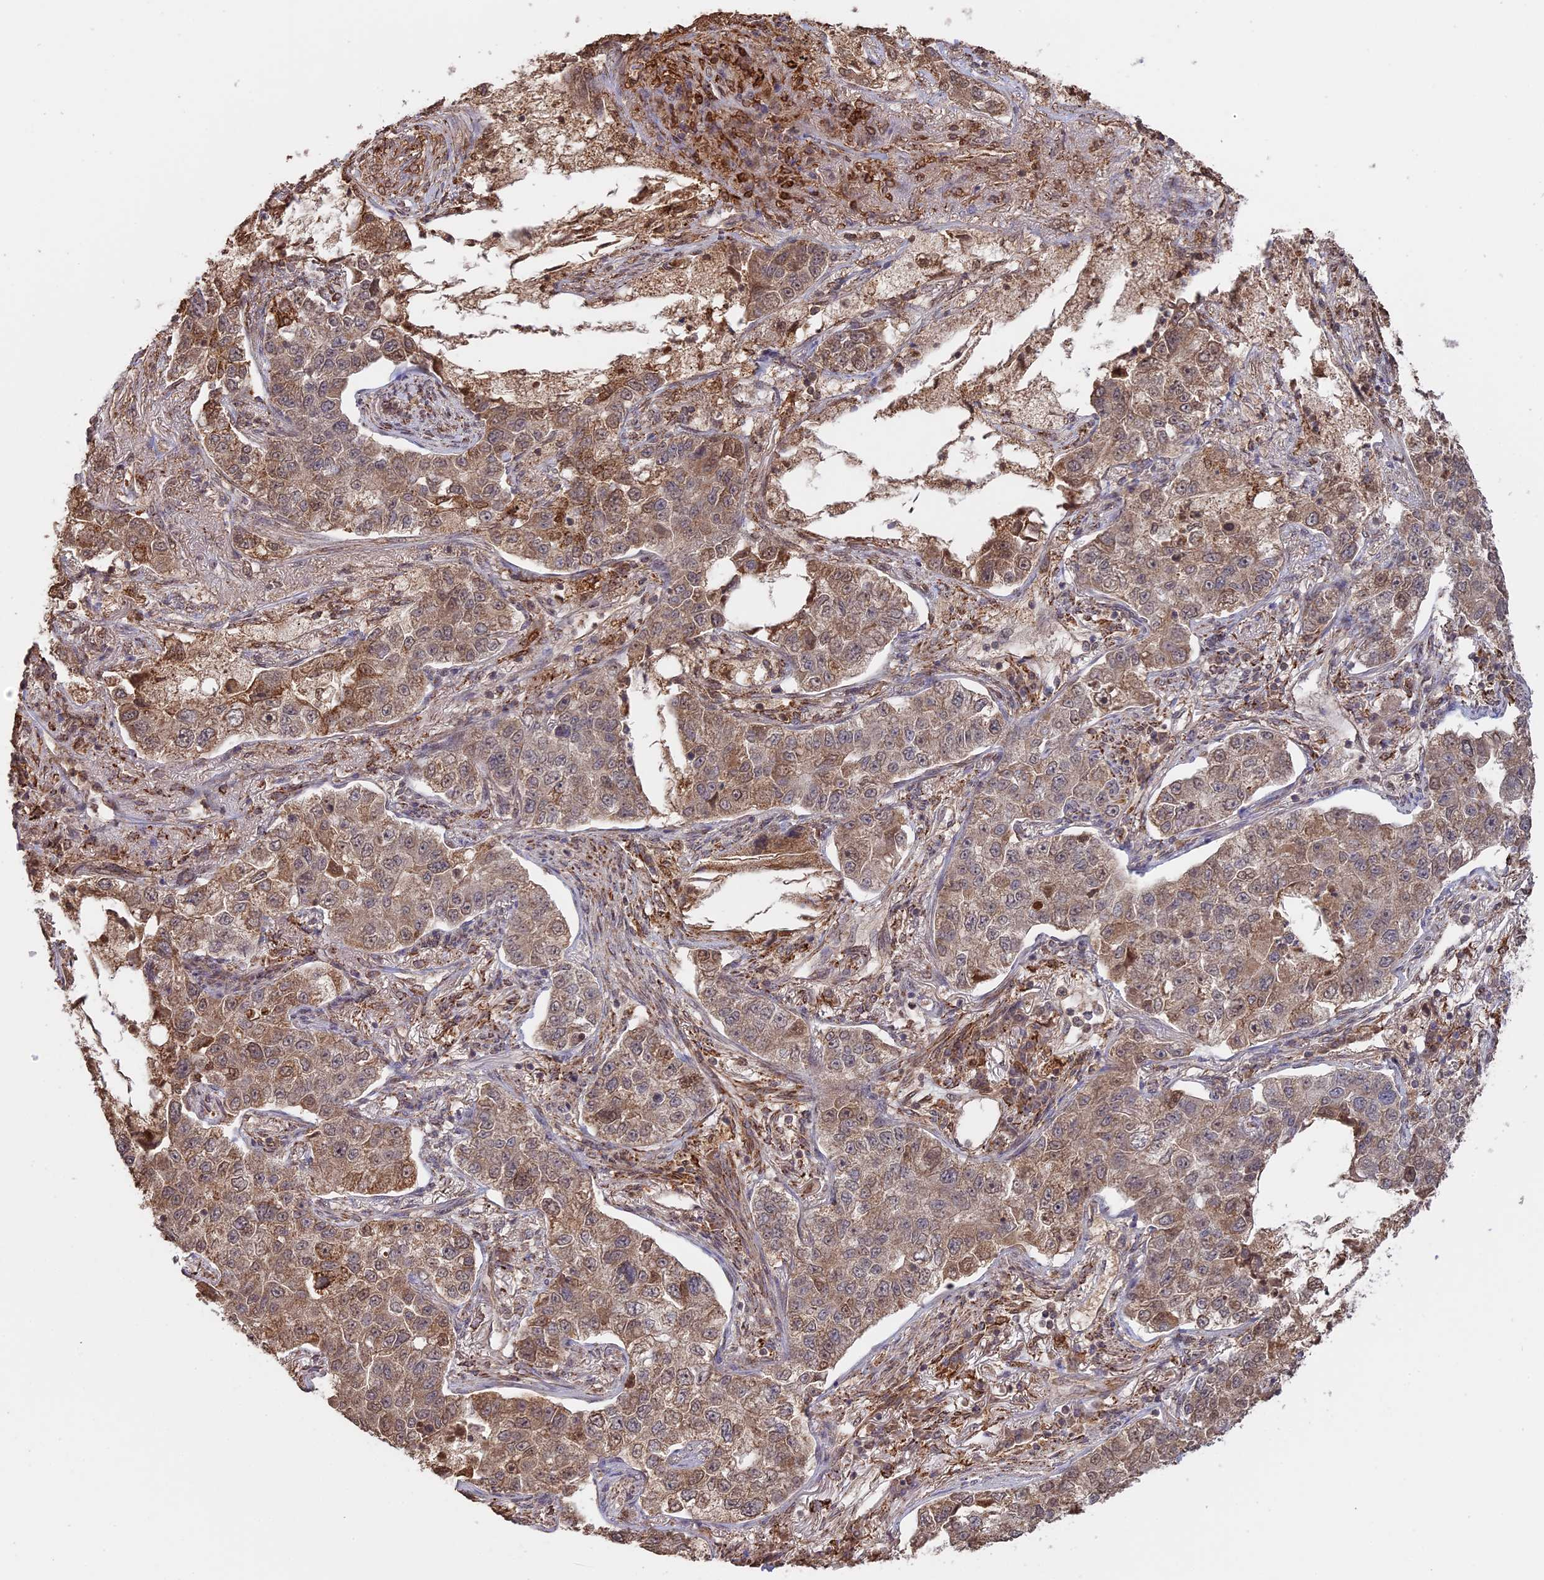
{"staining": {"intensity": "moderate", "quantity": ">75%", "location": "cytoplasmic/membranous,nuclear"}, "tissue": "lung cancer", "cell_type": "Tumor cells", "image_type": "cancer", "snomed": [{"axis": "morphology", "description": "Adenocarcinoma, NOS"}, {"axis": "topography", "description": "Lung"}], "caption": "The image exhibits immunohistochemical staining of lung cancer (adenocarcinoma). There is moderate cytoplasmic/membranous and nuclear expression is identified in about >75% of tumor cells.", "gene": "FAM210B", "patient": {"sex": "male", "age": 49}}